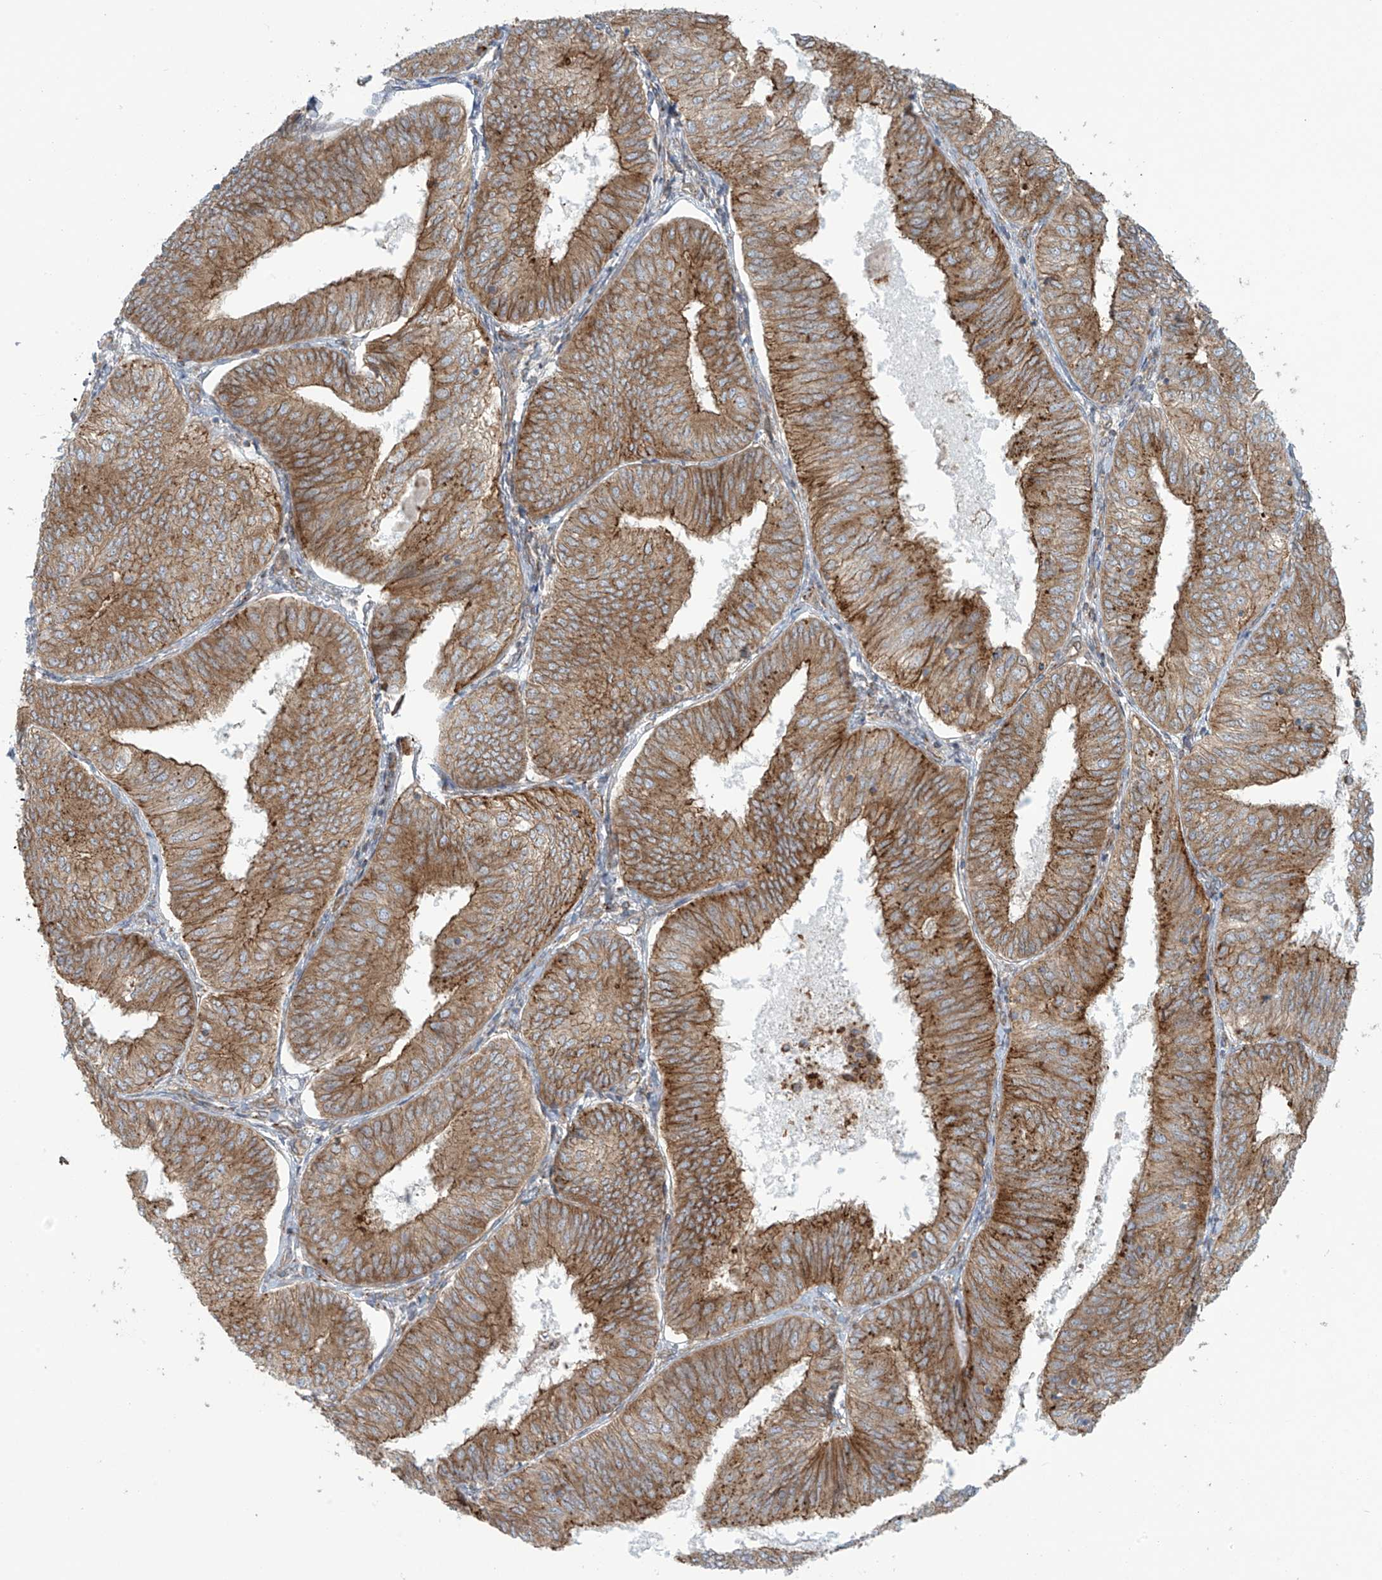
{"staining": {"intensity": "moderate", "quantity": ">75%", "location": "cytoplasmic/membranous"}, "tissue": "endometrial cancer", "cell_type": "Tumor cells", "image_type": "cancer", "snomed": [{"axis": "morphology", "description": "Adenocarcinoma, NOS"}, {"axis": "topography", "description": "Endometrium"}], "caption": "Human endometrial cancer (adenocarcinoma) stained with a brown dye demonstrates moderate cytoplasmic/membranous positive expression in approximately >75% of tumor cells.", "gene": "LZTS3", "patient": {"sex": "female", "age": 58}}